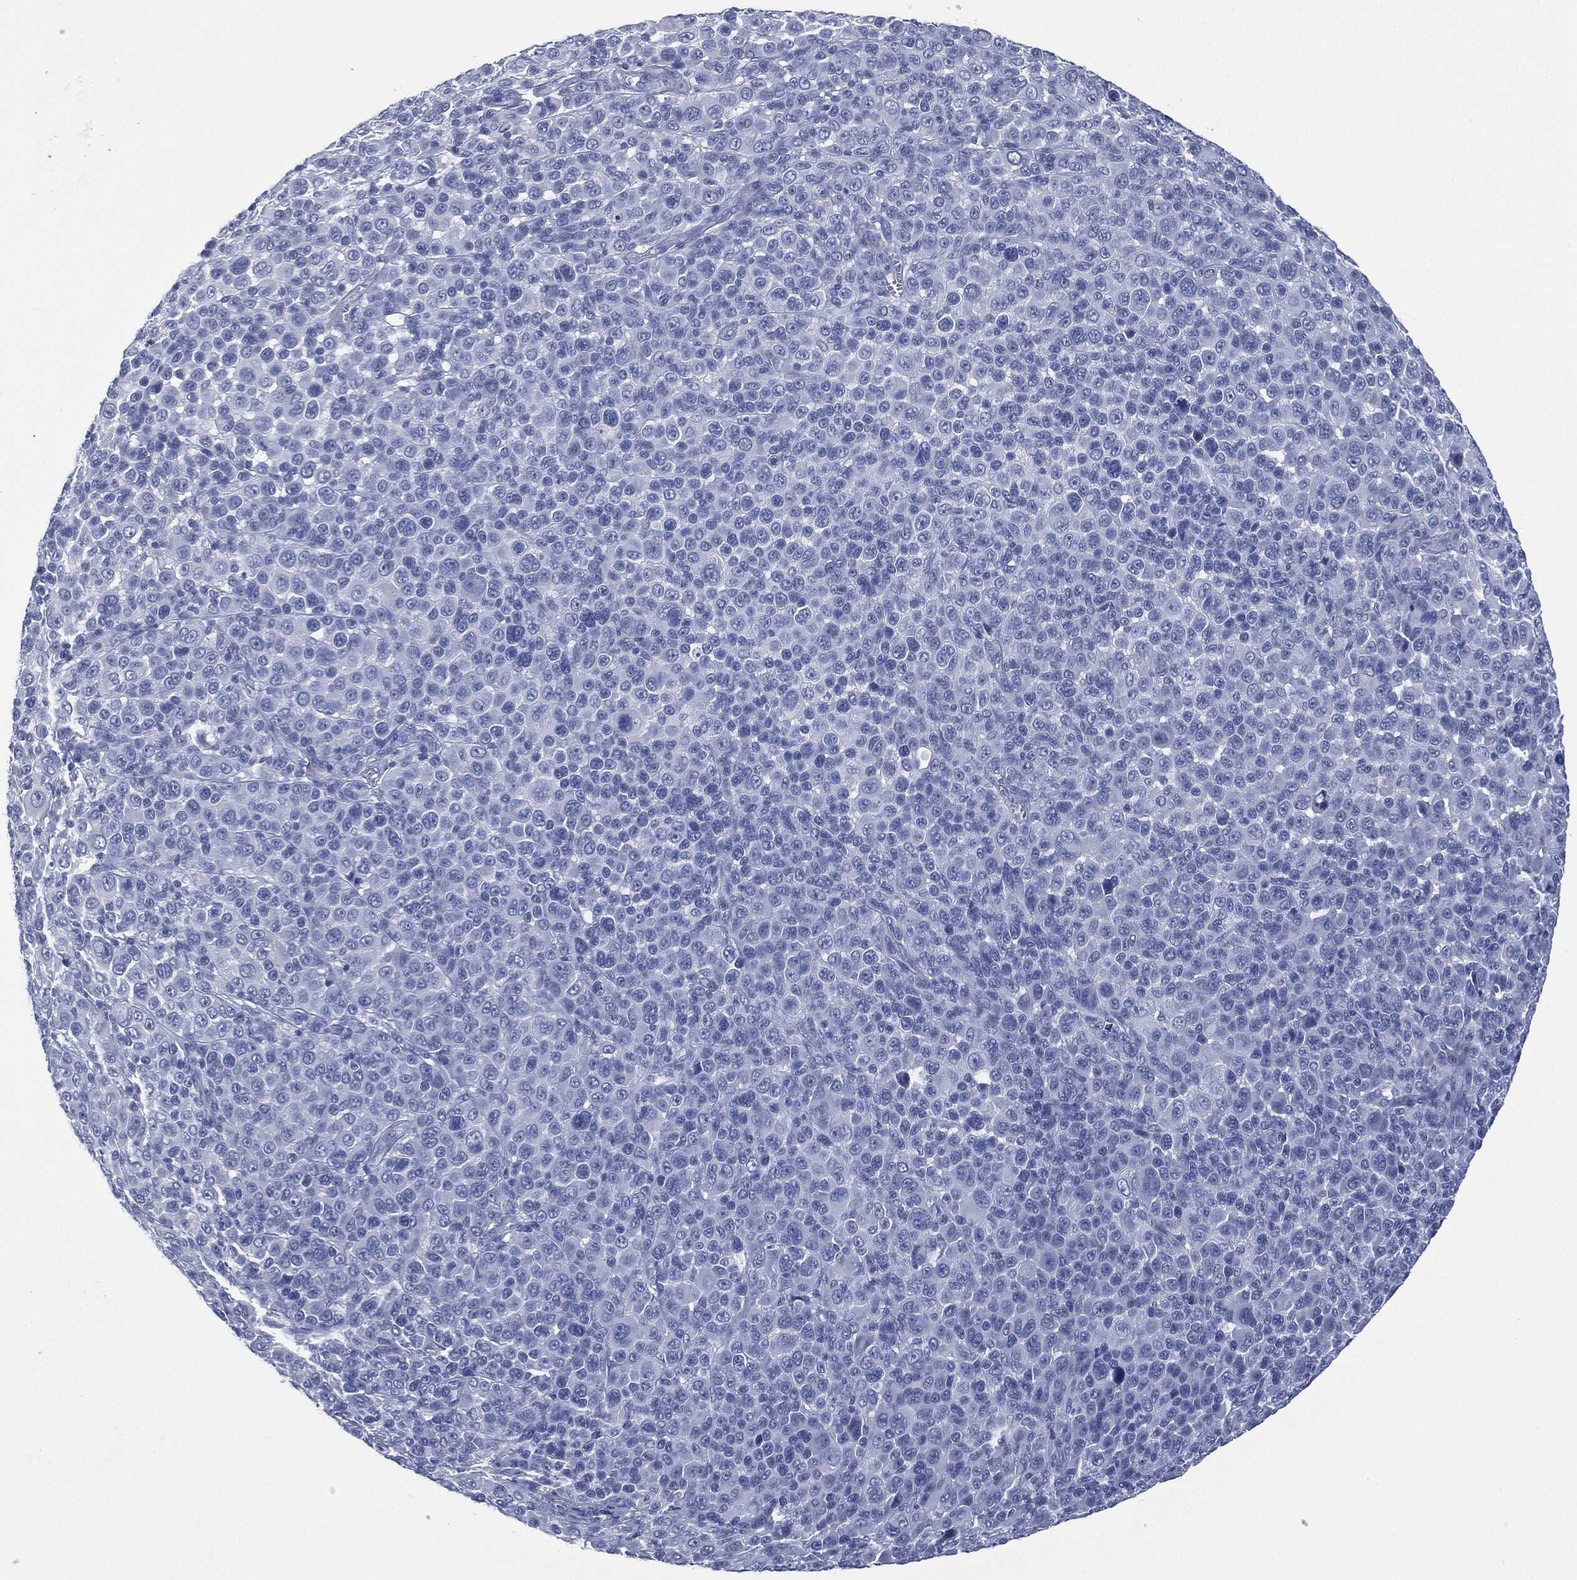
{"staining": {"intensity": "negative", "quantity": "none", "location": "none"}, "tissue": "melanoma", "cell_type": "Tumor cells", "image_type": "cancer", "snomed": [{"axis": "morphology", "description": "Malignant melanoma, NOS"}, {"axis": "topography", "description": "Skin"}], "caption": "Tumor cells show no significant staining in malignant melanoma.", "gene": "MUC16", "patient": {"sex": "female", "age": 57}}